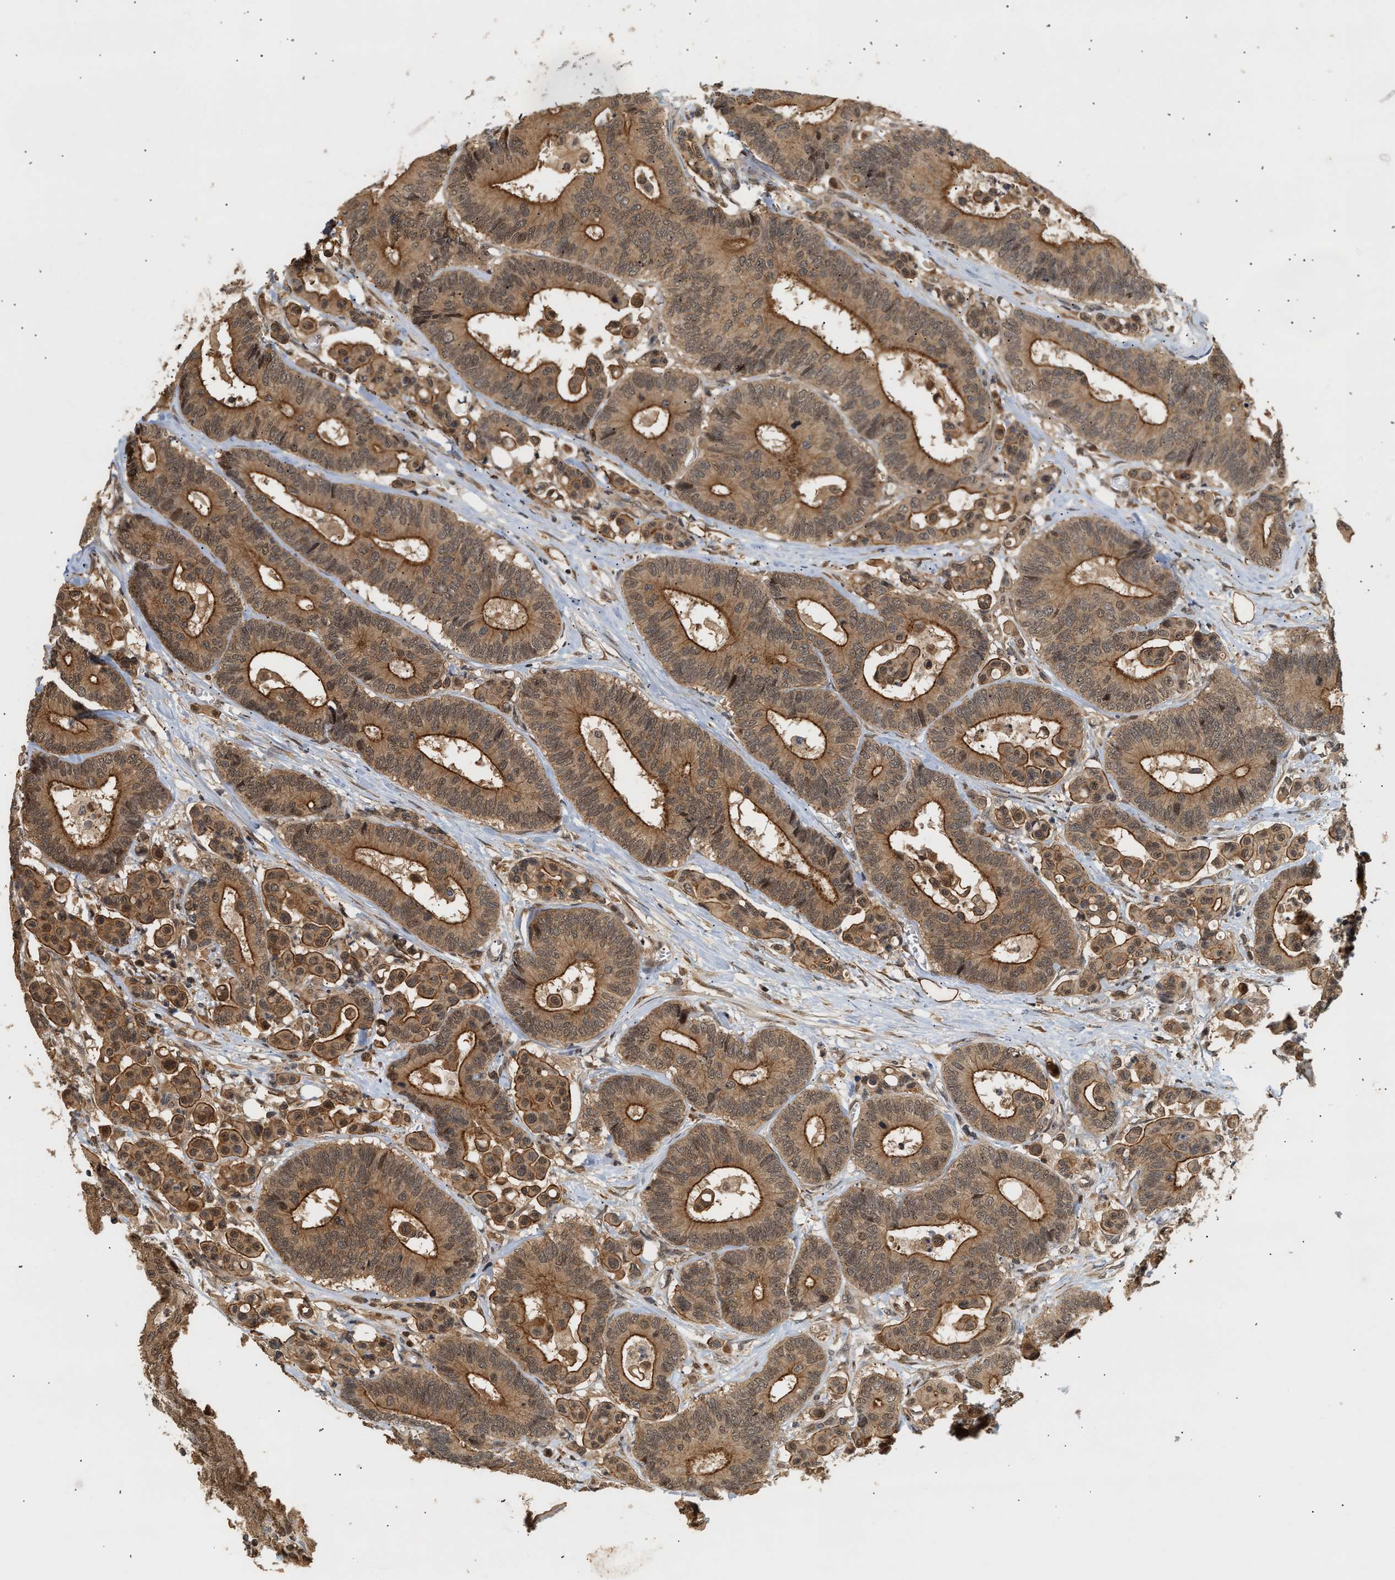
{"staining": {"intensity": "strong", "quantity": ">75%", "location": "cytoplasmic/membranous,nuclear"}, "tissue": "colorectal cancer", "cell_type": "Tumor cells", "image_type": "cancer", "snomed": [{"axis": "morphology", "description": "Normal tissue, NOS"}, {"axis": "morphology", "description": "Adenocarcinoma, NOS"}, {"axis": "topography", "description": "Colon"}], "caption": "The photomicrograph shows staining of colorectal cancer, revealing strong cytoplasmic/membranous and nuclear protein positivity (brown color) within tumor cells.", "gene": "ABHD5", "patient": {"sex": "male", "age": 82}}